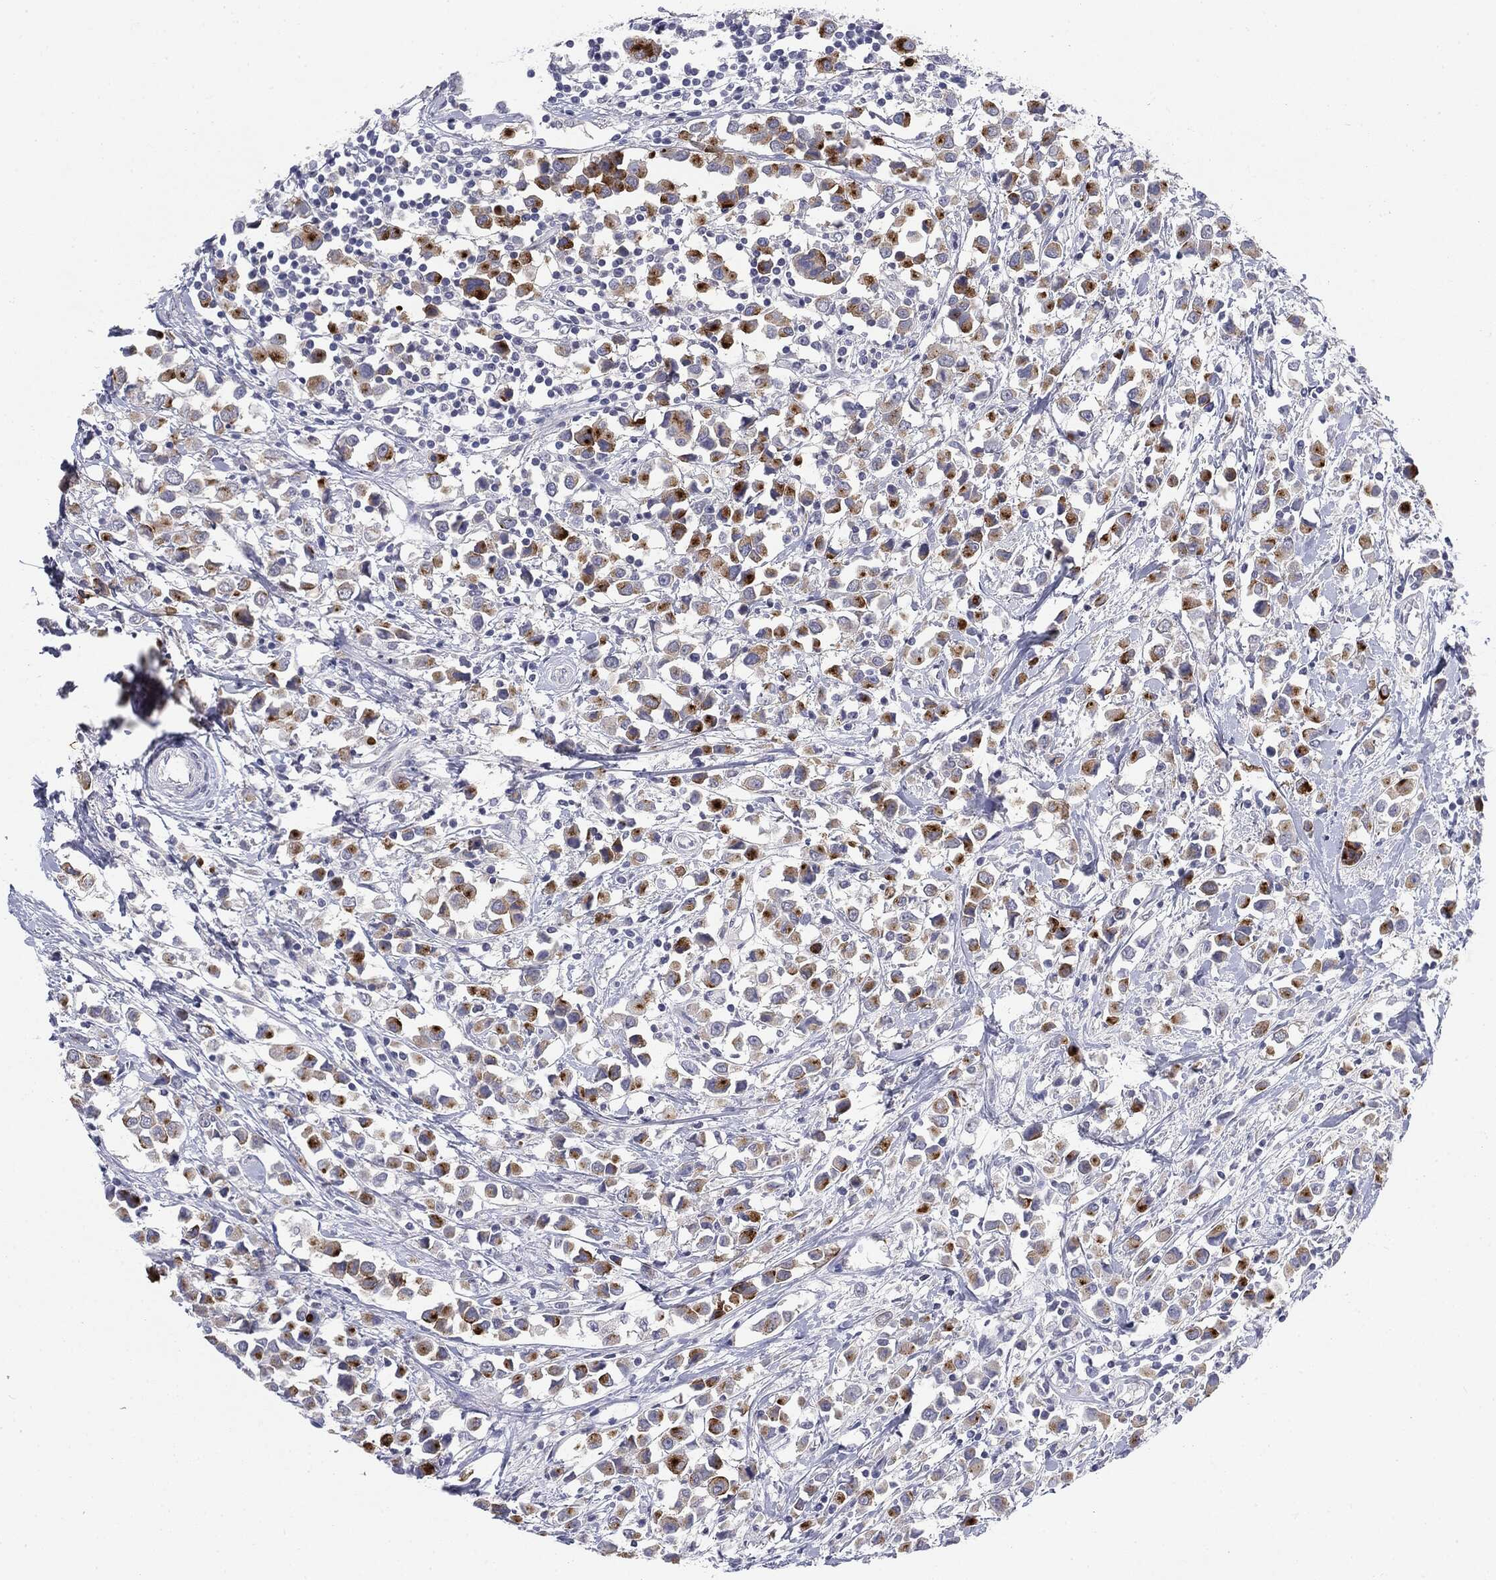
{"staining": {"intensity": "moderate", "quantity": "25%-75%", "location": "cytoplasmic/membranous"}, "tissue": "breast cancer", "cell_type": "Tumor cells", "image_type": "cancer", "snomed": [{"axis": "morphology", "description": "Duct carcinoma"}, {"axis": "topography", "description": "Breast"}], "caption": "DAB (3,3'-diaminobenzidine) immunohistochemical staining of human breast cancer (infiltrating ductal carcinoma) shows moderate cytoplasmic/membranous protein positivity in approximately 25%-75% of tumor cells.", "gene": "MUC1", "patient": {"sex": "female", "age": 61}}